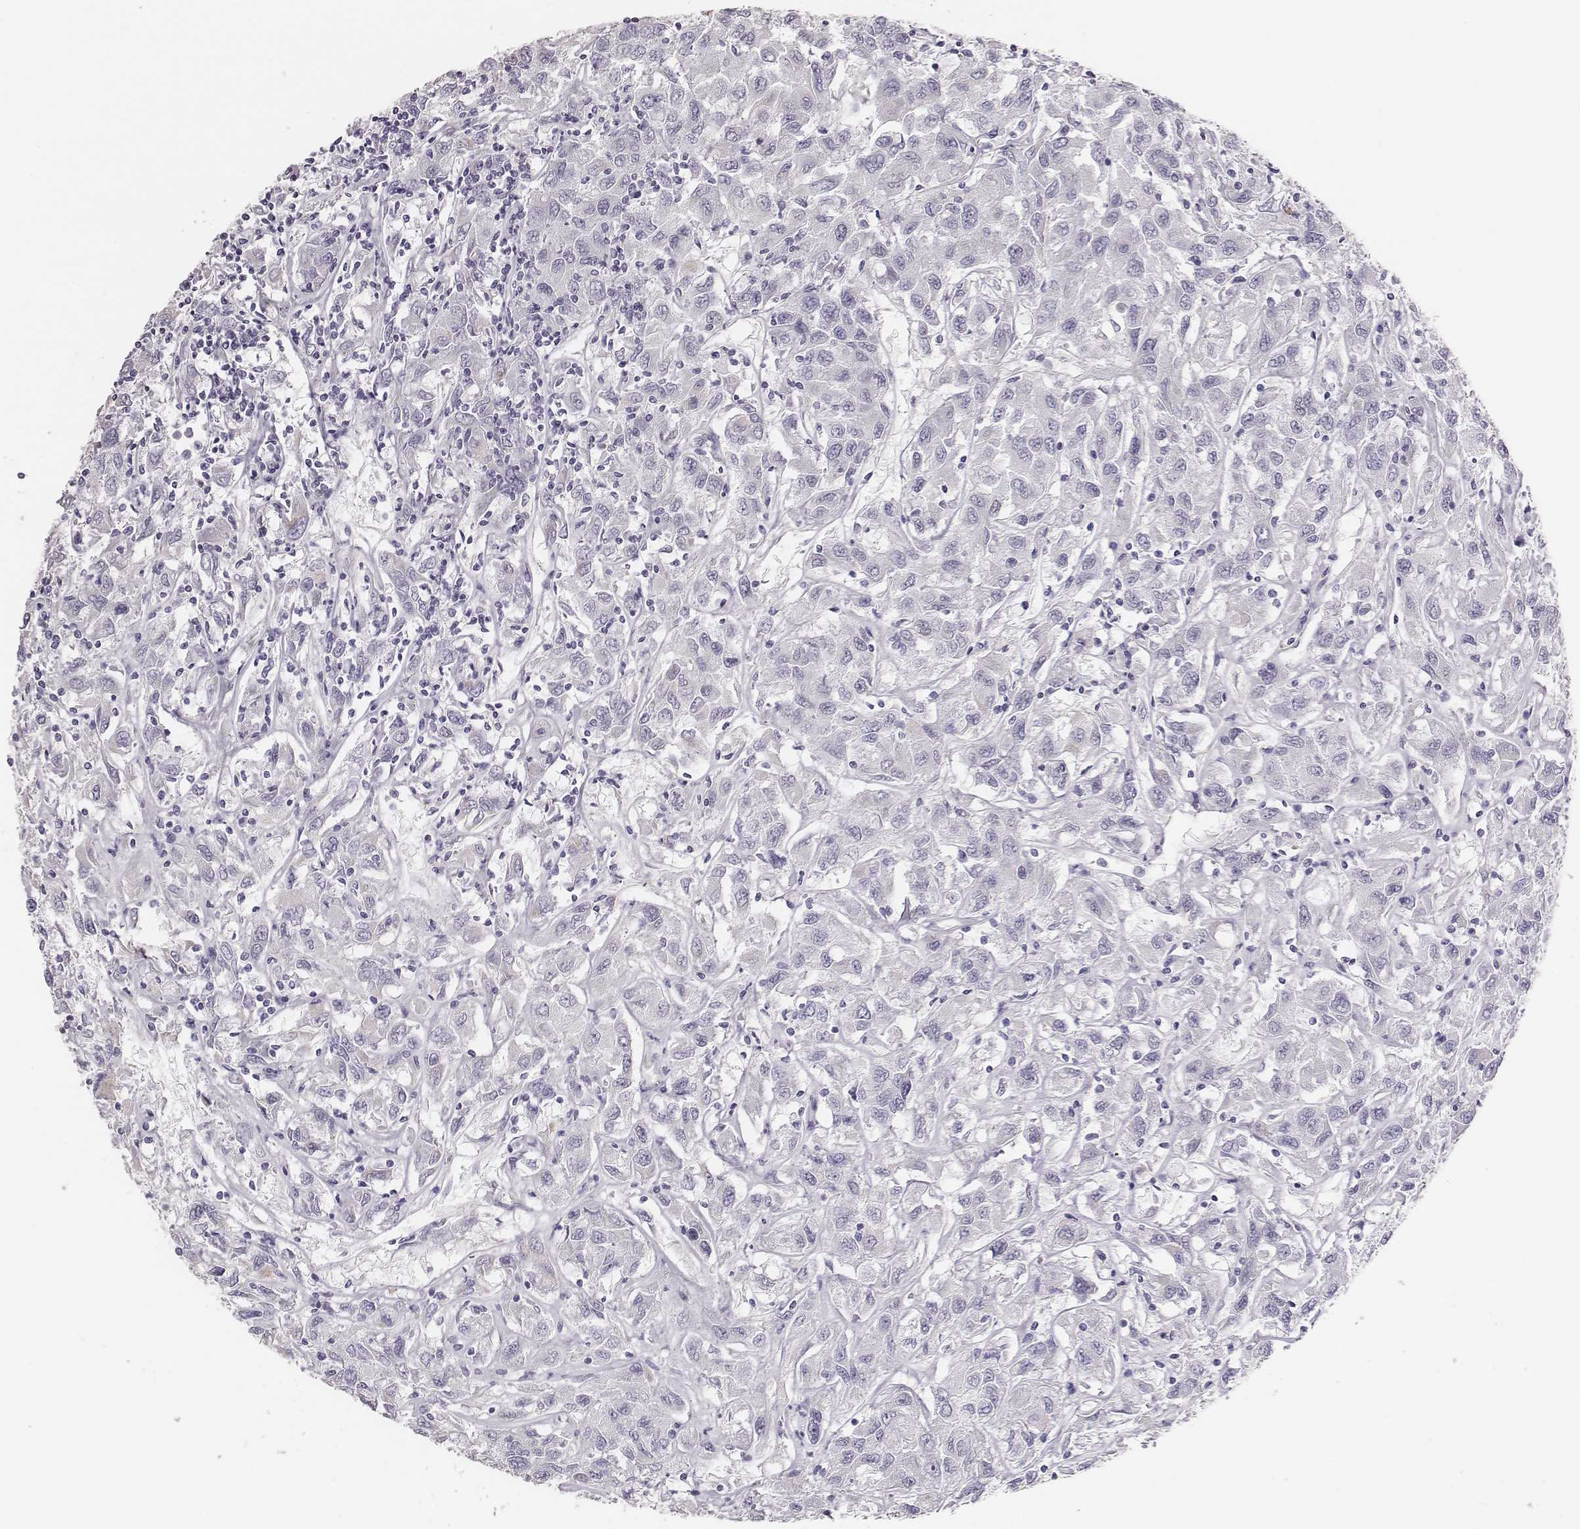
{"staining": {"intensity": "negative", "quantity": "none", "location": "none"}, "tissue": "renal cancer", "cell_type": "Tumor cells", "image_type": "cancer", "snomed": [{"axis": "morphology", "description": "Adenocarcinoma, NOS"}, {"axis": "topography", "description": "Kidney"}], "caption": "Tumor cells are negative for protein expression in human renal adenocarcinoma.", "gene": "H1-6", "patient": {"sex": "female", "age": 76}}